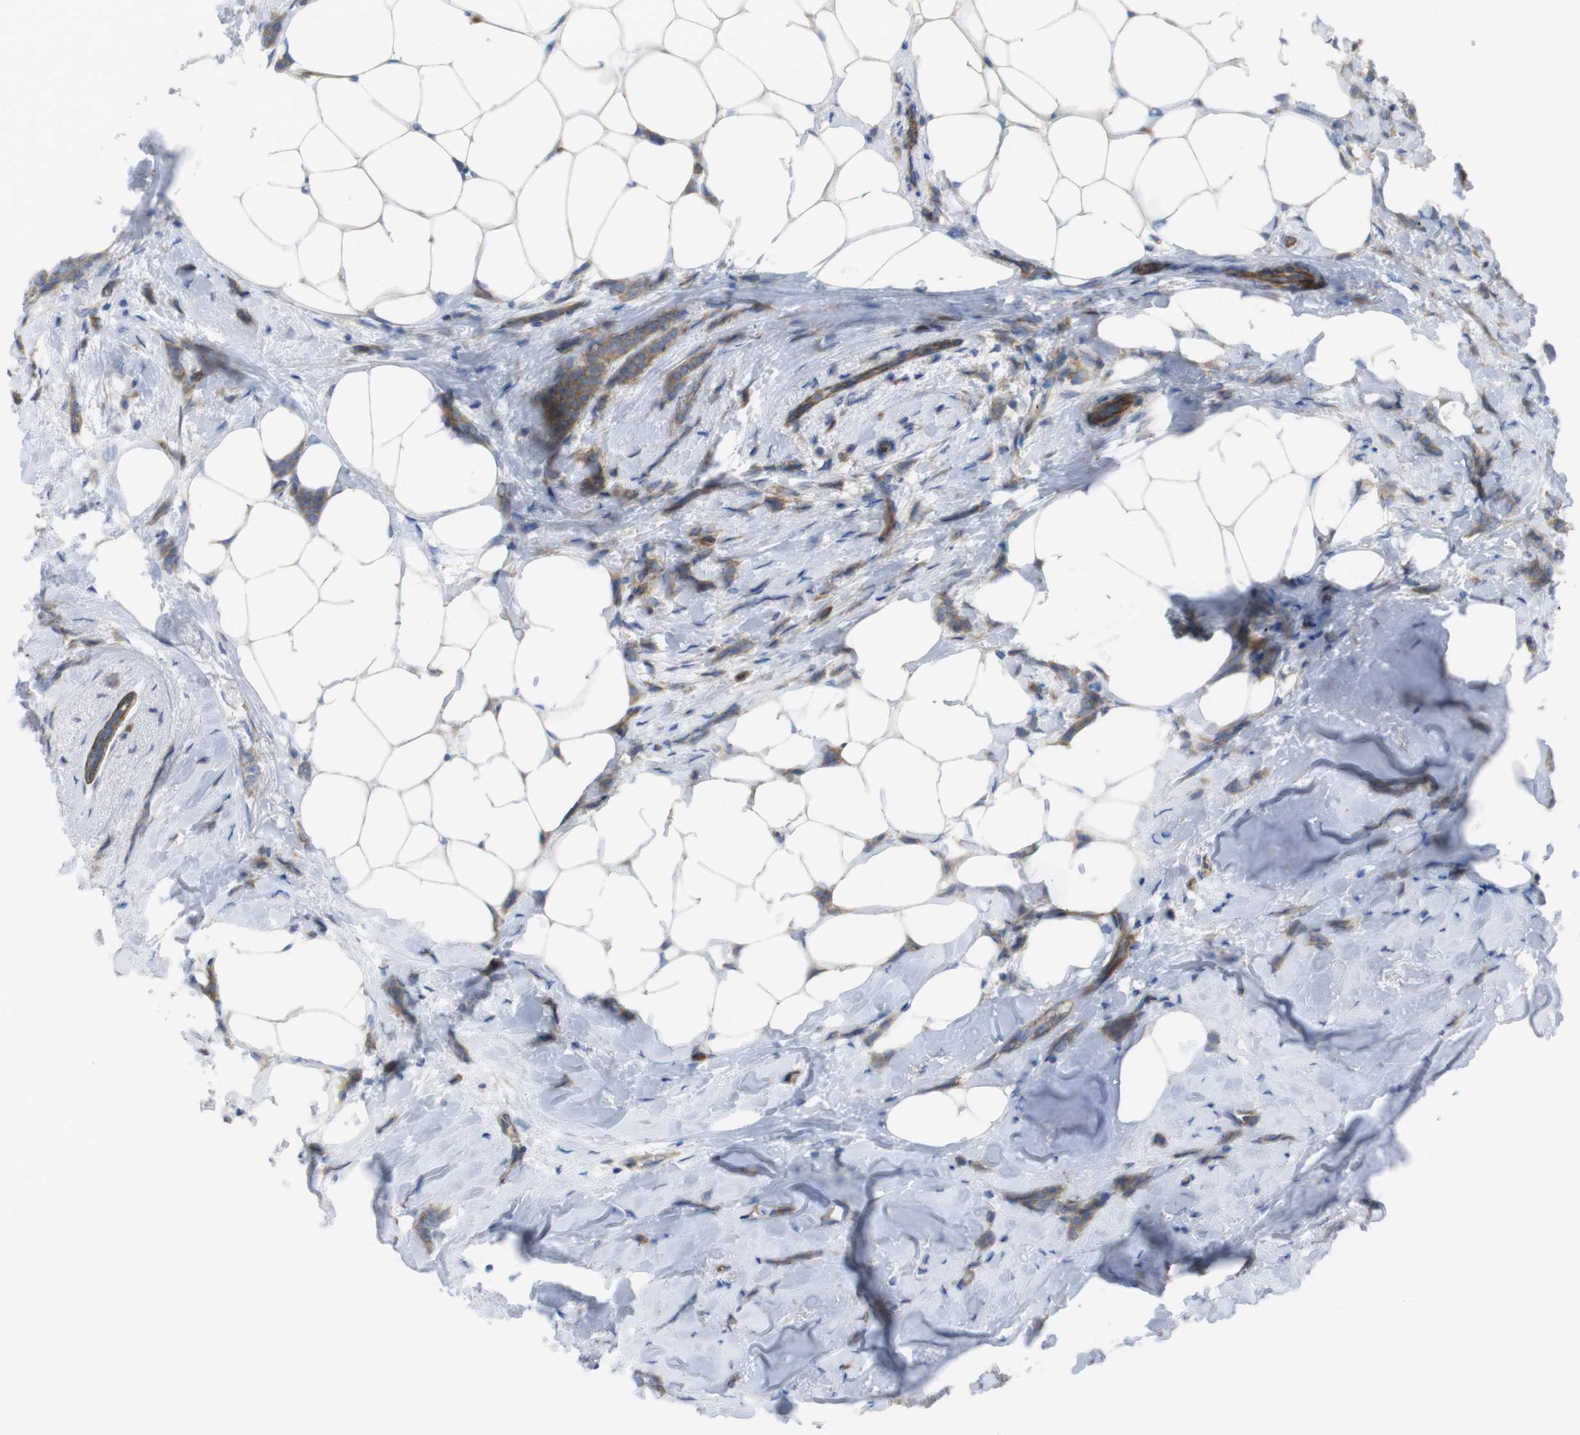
{"staining": {"intensity": "moderate", "quantity": ">75%", "location": "cytoplasmic/membranous"}, "tissue": "breast cancer", "cell_type": "Tumor cells", "image_type": "cancer", "snomed": [{"axis": "morphology", "description": "Lobular carcinoma, in situ"}, {"axis": "morphology", "description": "Lobular carcinoma"}, {"axis": "topography", "description": "Breast"}], "caption": "Immunohistochemical staining of breast cancer (lobular carcinoma in situ) displays medium levels of moderate cytoplasmic/membranous protein positivity in approximately >75% of tumor cells.", "gene": "PREX2", "patient": {"sex": "female", "age": 41}}